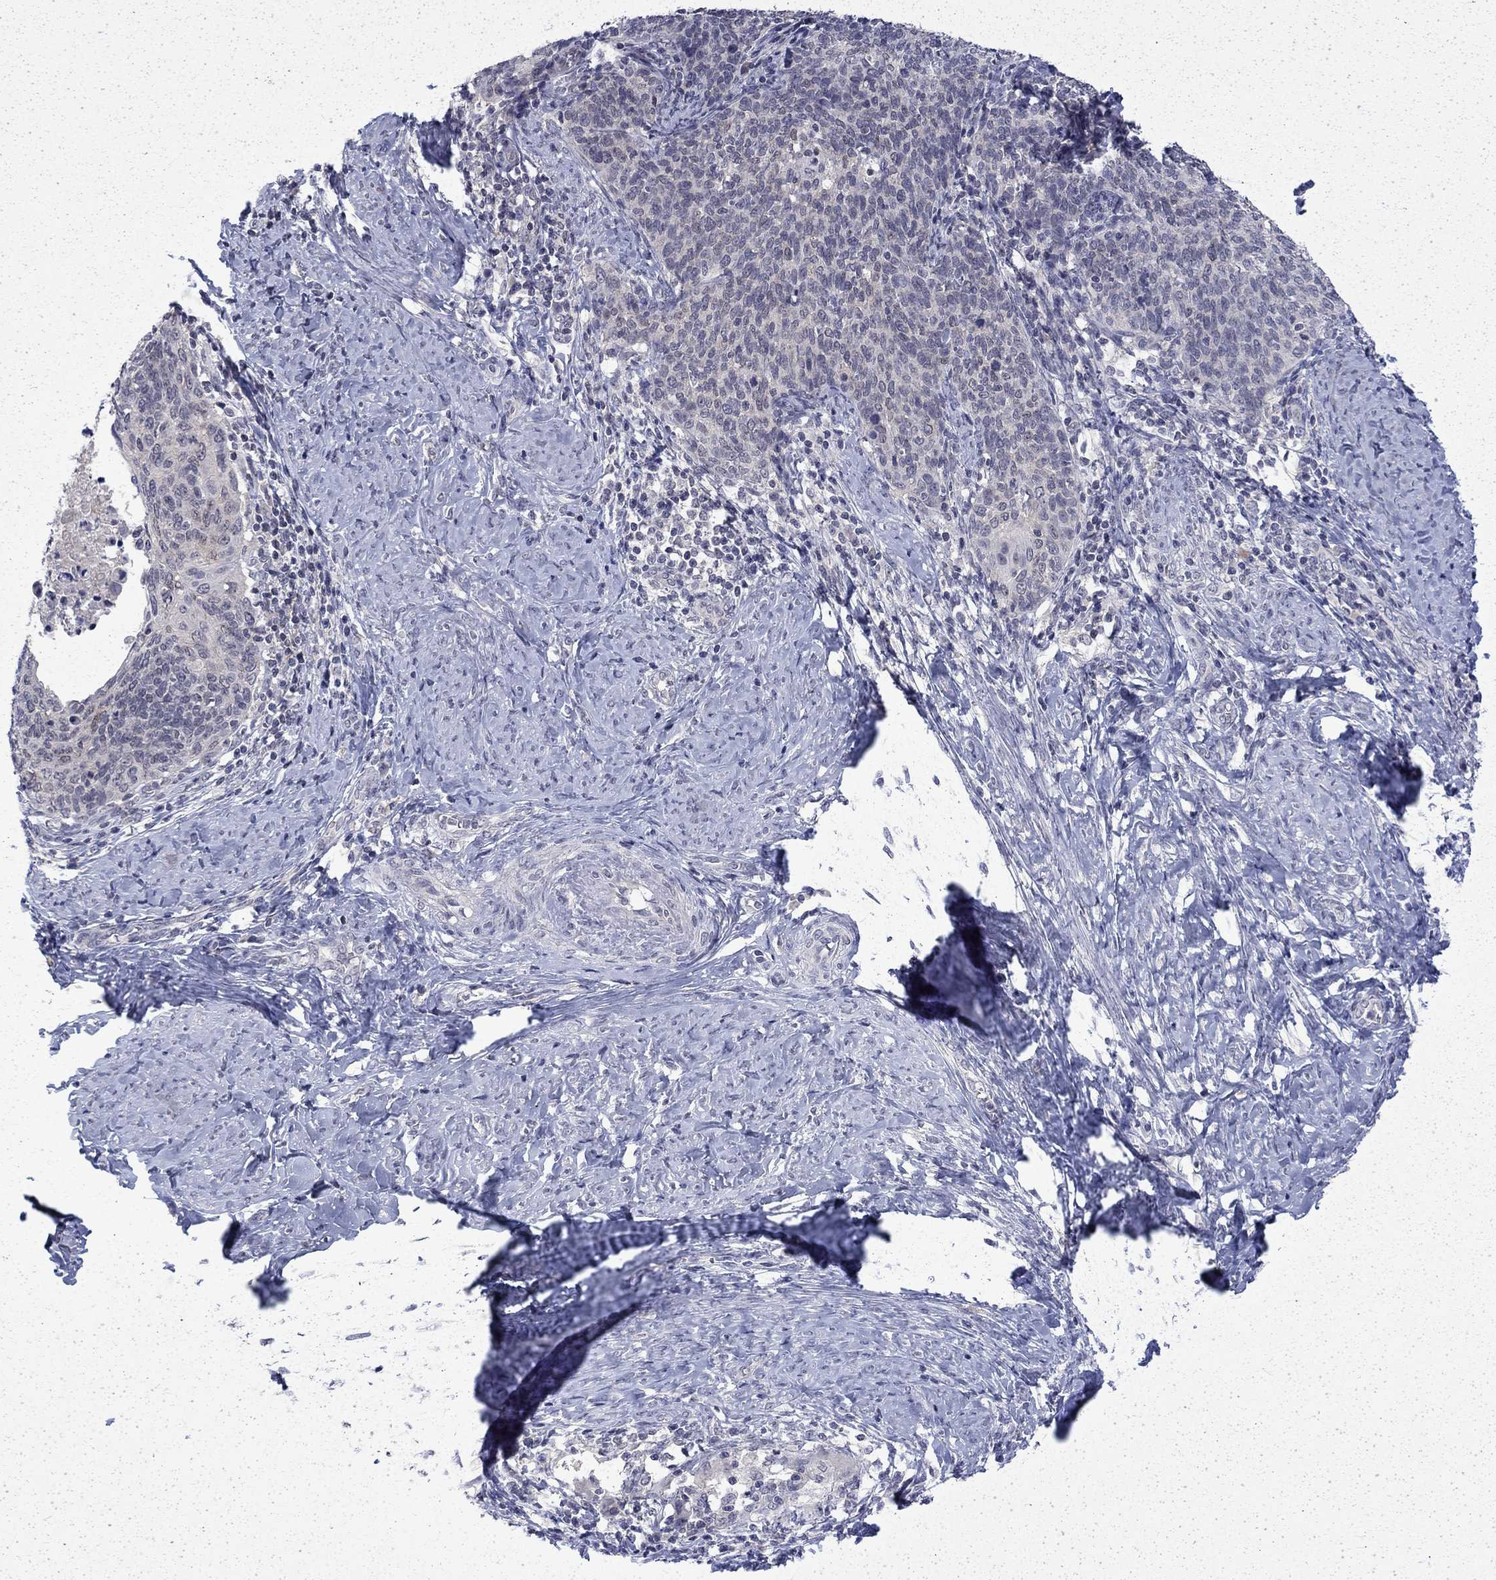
{"staining": {"intensity": "negative", "quantity": "none", "location": "none"}, "tissue": "cervical cancer", "cell_type": "Tumor cells", "image_type": "cancer", "snomed": [{"axis": "morphology", "description": "Normal tissue, NOS"}, {"axis": "morphology", "description": "Squamous cell carcinoma, NOS"}, {"axis": "topography", "description": "Cervix"}], "caption": "This micrograph is of squamous cell carcinoma (cervical) stained with immunohistochemistry to label a protein in brown with the nuclei are counter-stained blue. There is no staining in tumor cells.", "gene": "CHAT", "patient": {"sex": "female", "age": 39}}